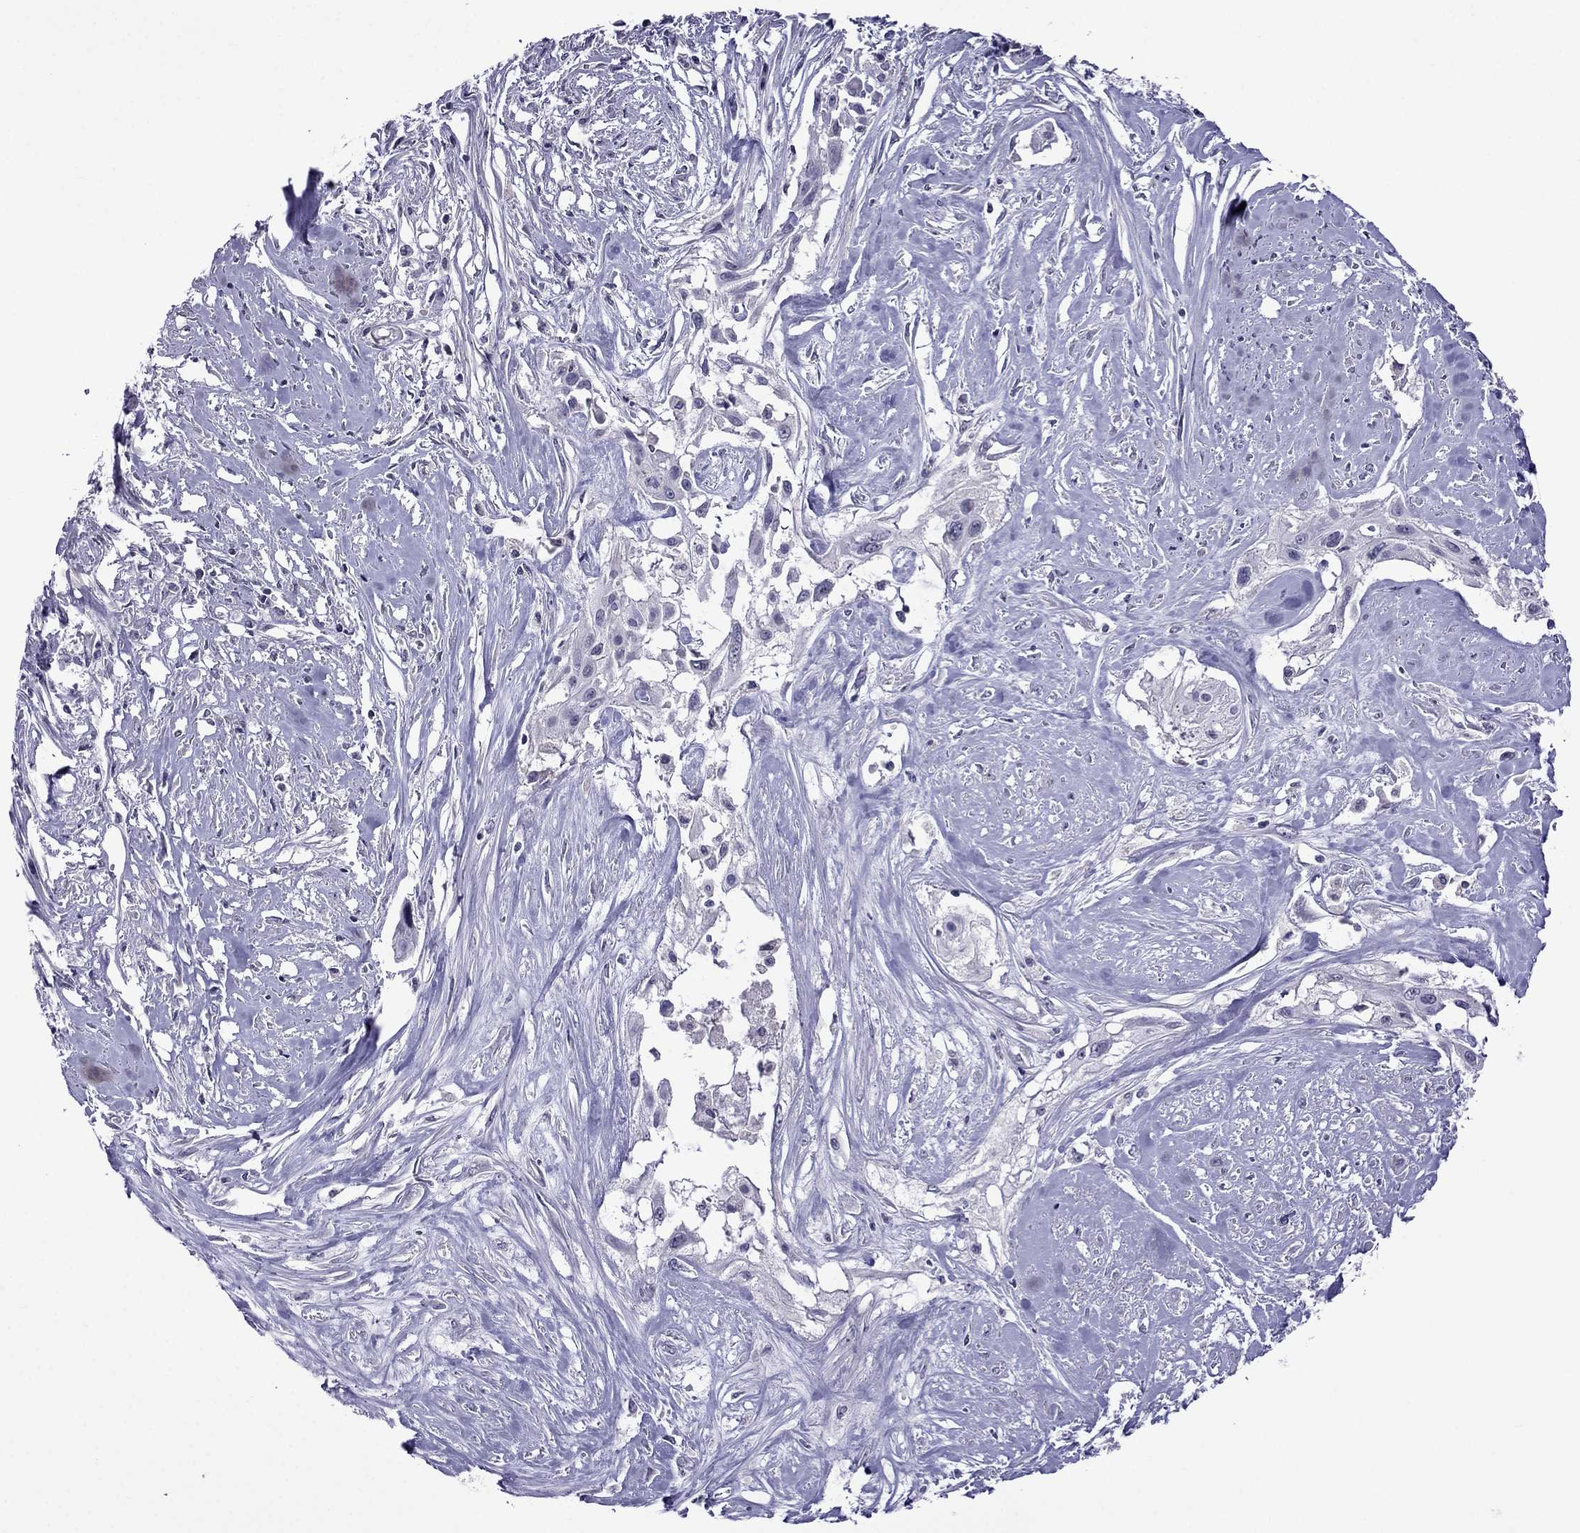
{"staining": {"intensity": "negative", "quantity": "none", "location": "none"}, "tissue": "cervical cancer", "cell_type": "Tumor cells", "image_type": "cancer", "snomed": [{"axis": "morphology", "description": "Squamous cell carcinoma, NOS"}, {"axis": "topography", "description": "Cervix"}], "caption": "A micrograph of cervical cancer (squamous cell carcinoma) stained for a protein shows no brown staining in tumor cells.", "gene": "SPTBN4", "patient": {"sex": "female", "age": 49}}